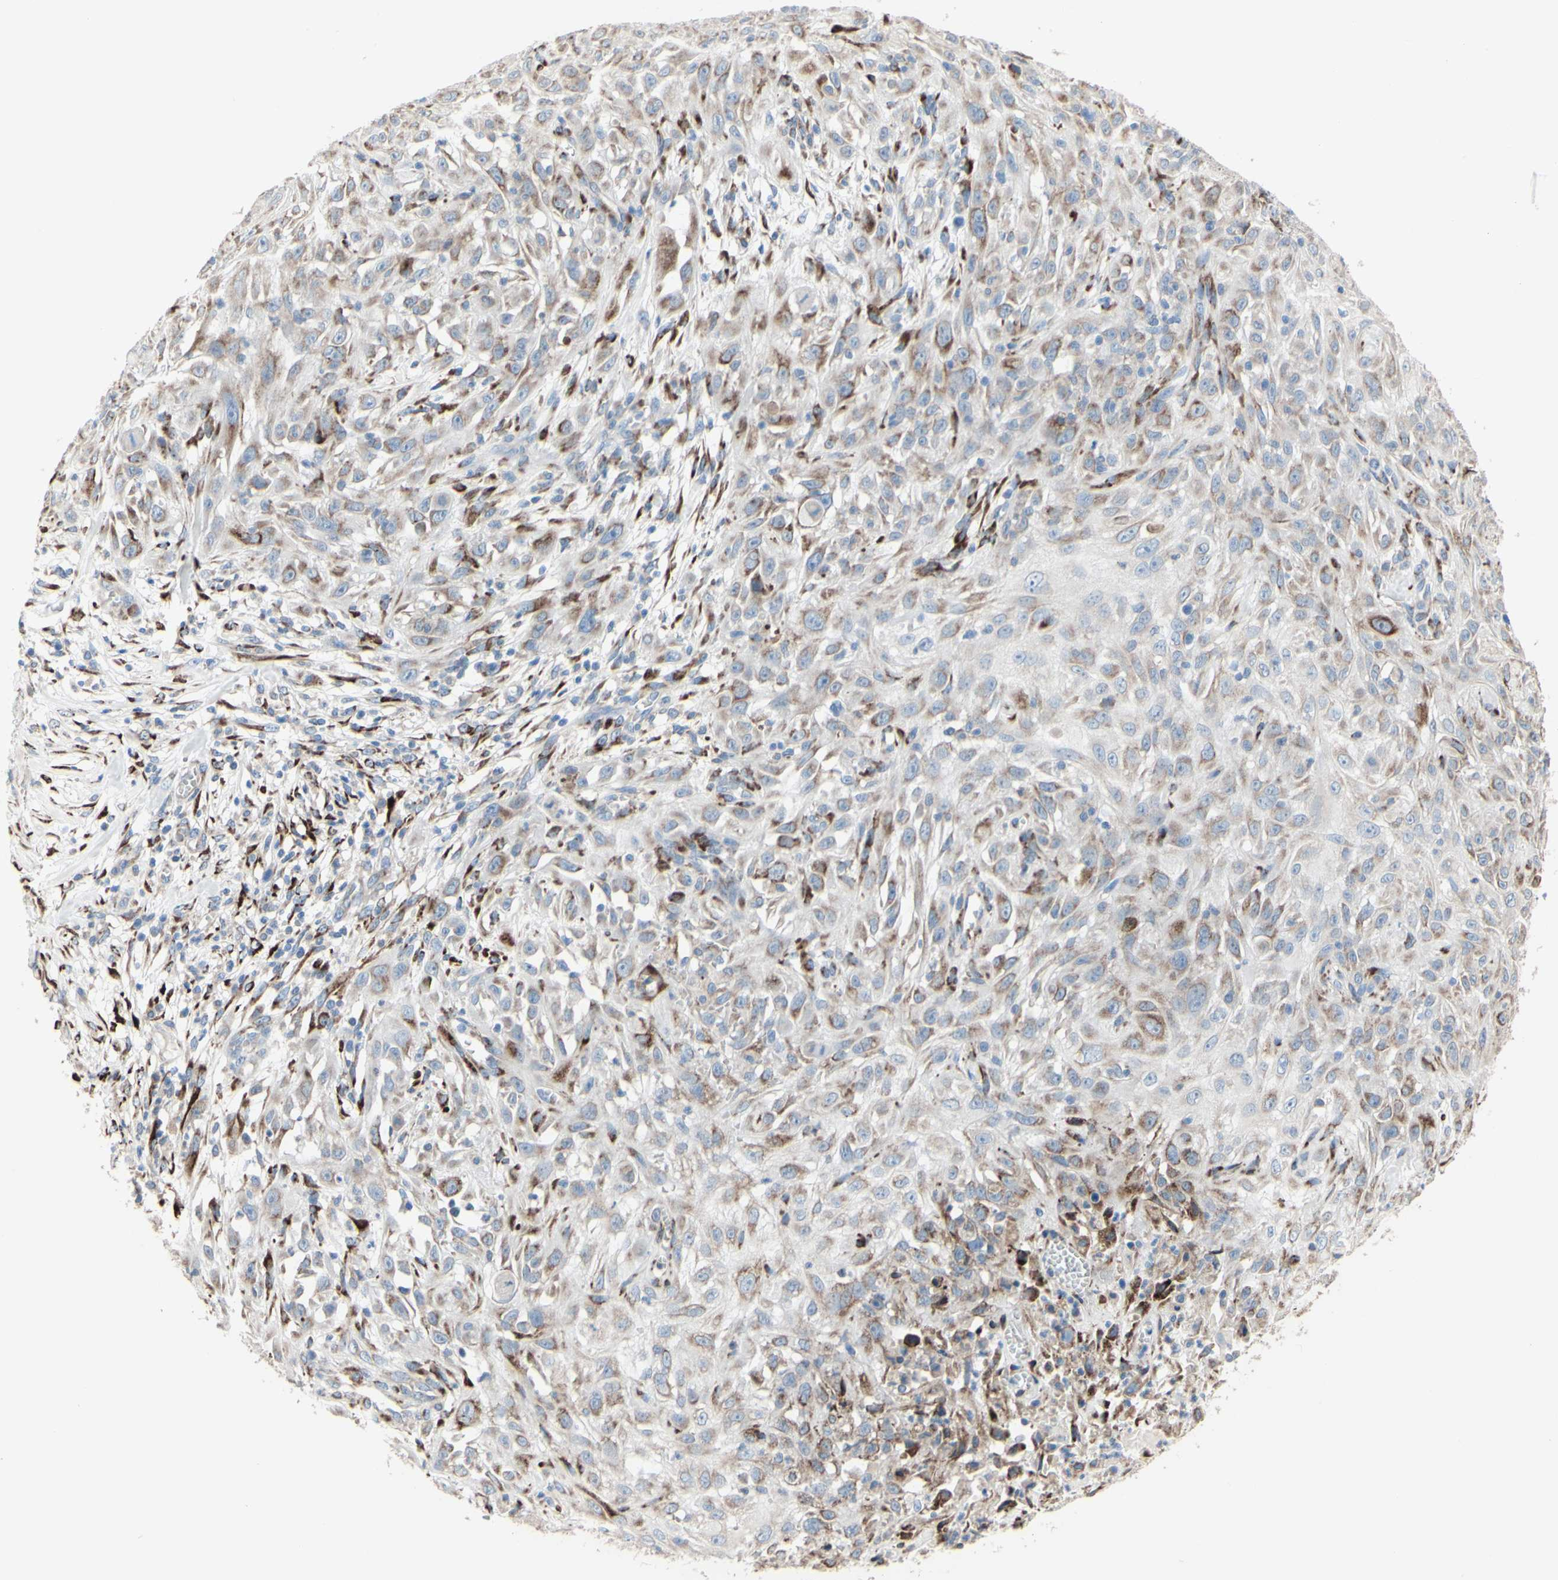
{"staining": {"intensity": "moderate", "quantity": "<25%", "location": "cytoplasmic/membranous"}, "tissue": "skin cancer", "cell_type": "Tumor cells", "image_type": "cancer", "snomed": [{"axis": "morphology", "description": "Squamous cell carcinoma, NOS"}, {"axis": "topography", "description": "Skin"}], "caption": "IHC photomicrograph of skin squamous cell carcinoma stained for a protein (brown), which reveals low levels of moderate cytoplasmic/membranous expression in about <25% of tumor cells.", "gene": "AGPAT5", "patient": {"sex": "male", "age": 75}}